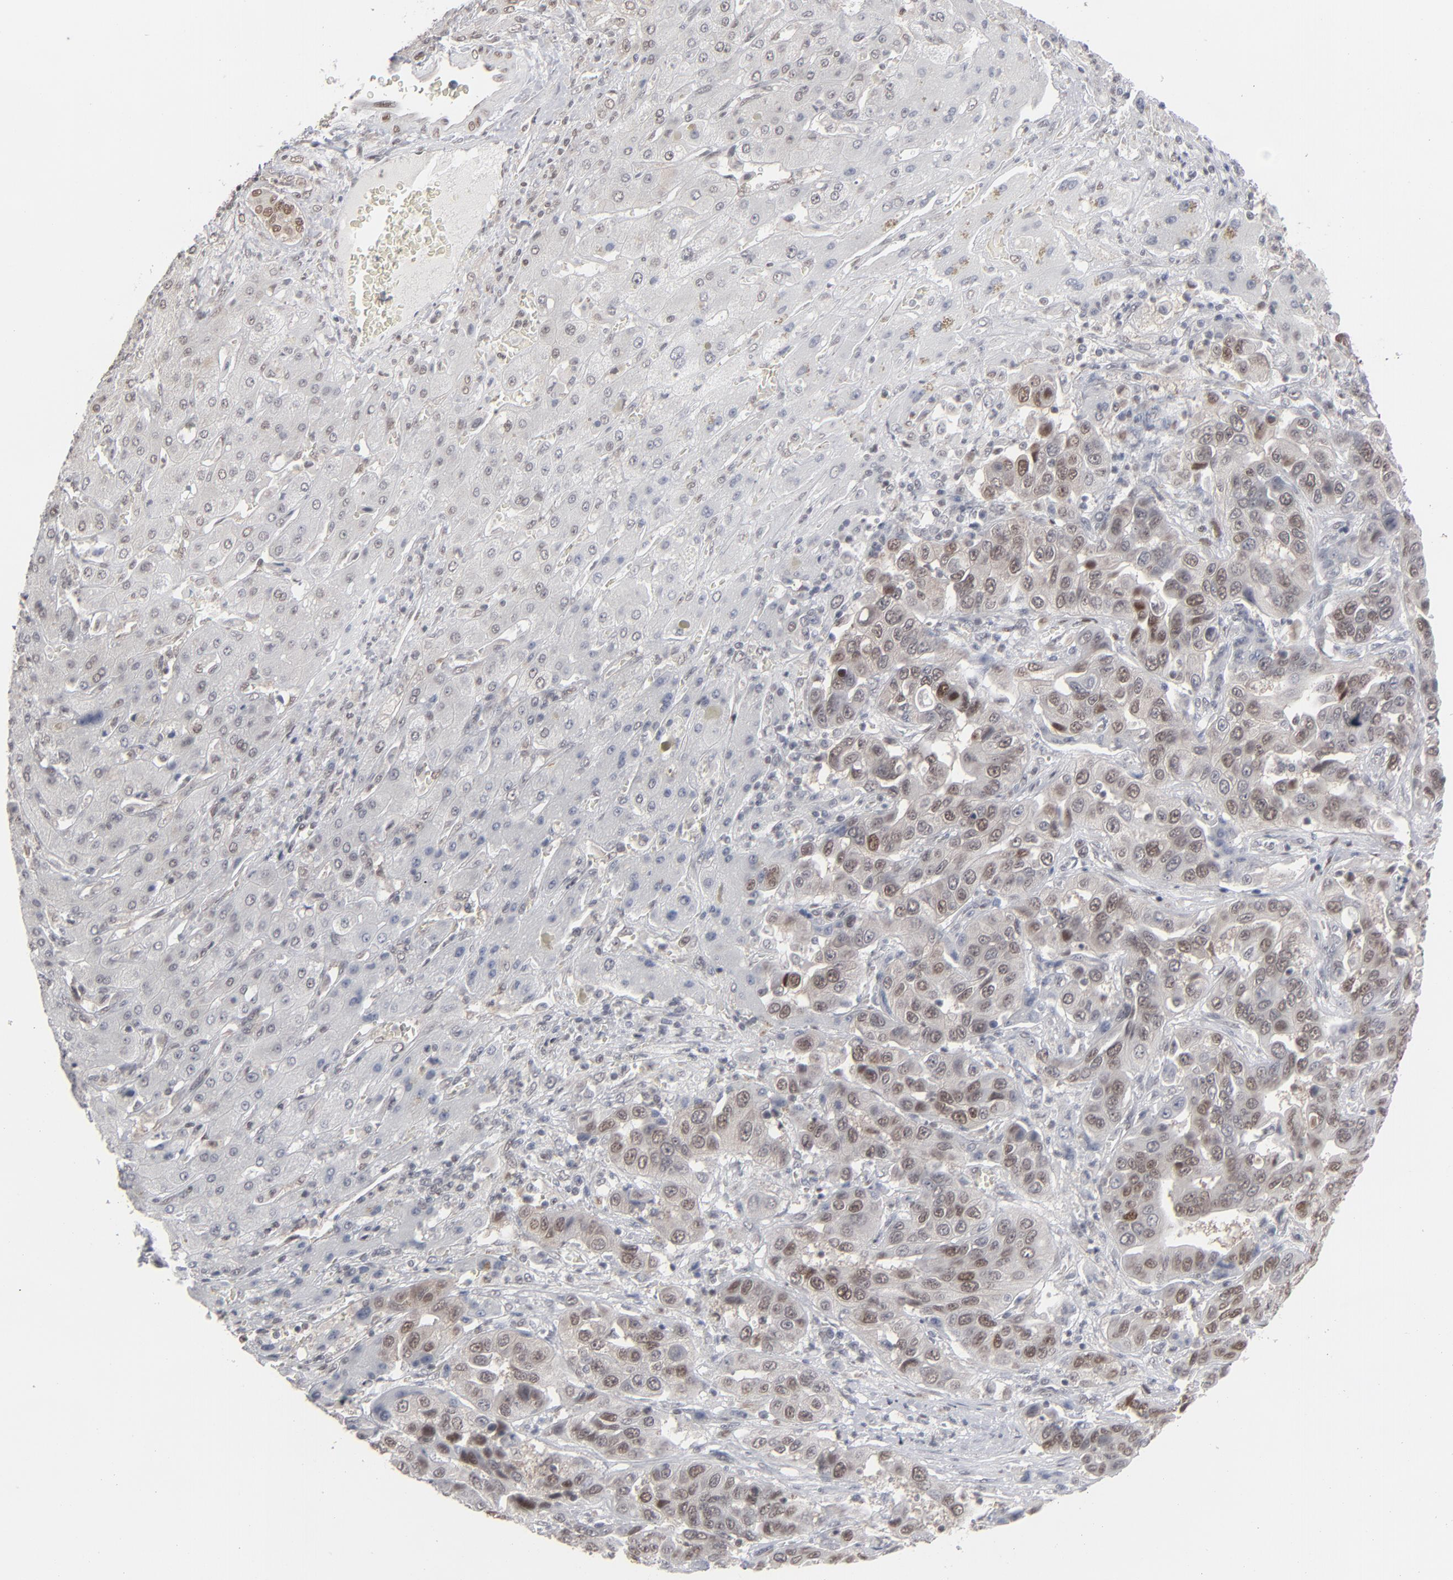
{"staining": {"intensity": "weak", "quantity": "25%-75%", "location": "nuclear"}, "tissue": "liver cancer", "cell_type": "Tumor cells", "image_type": "cancer", "snomed": [{"axis": "morphology", "description": "Cholangiocarcinoma"}, {"axis": "topography", "description": "Liver"}], "caption": "Brown immunohistochemical staining in human liver cholangiocarcinoma displays weak nuclear positivity in about 25%-75% of tumor cells.", "gene": "IRF9", "patient": {"sex": "female", "age": 52}}